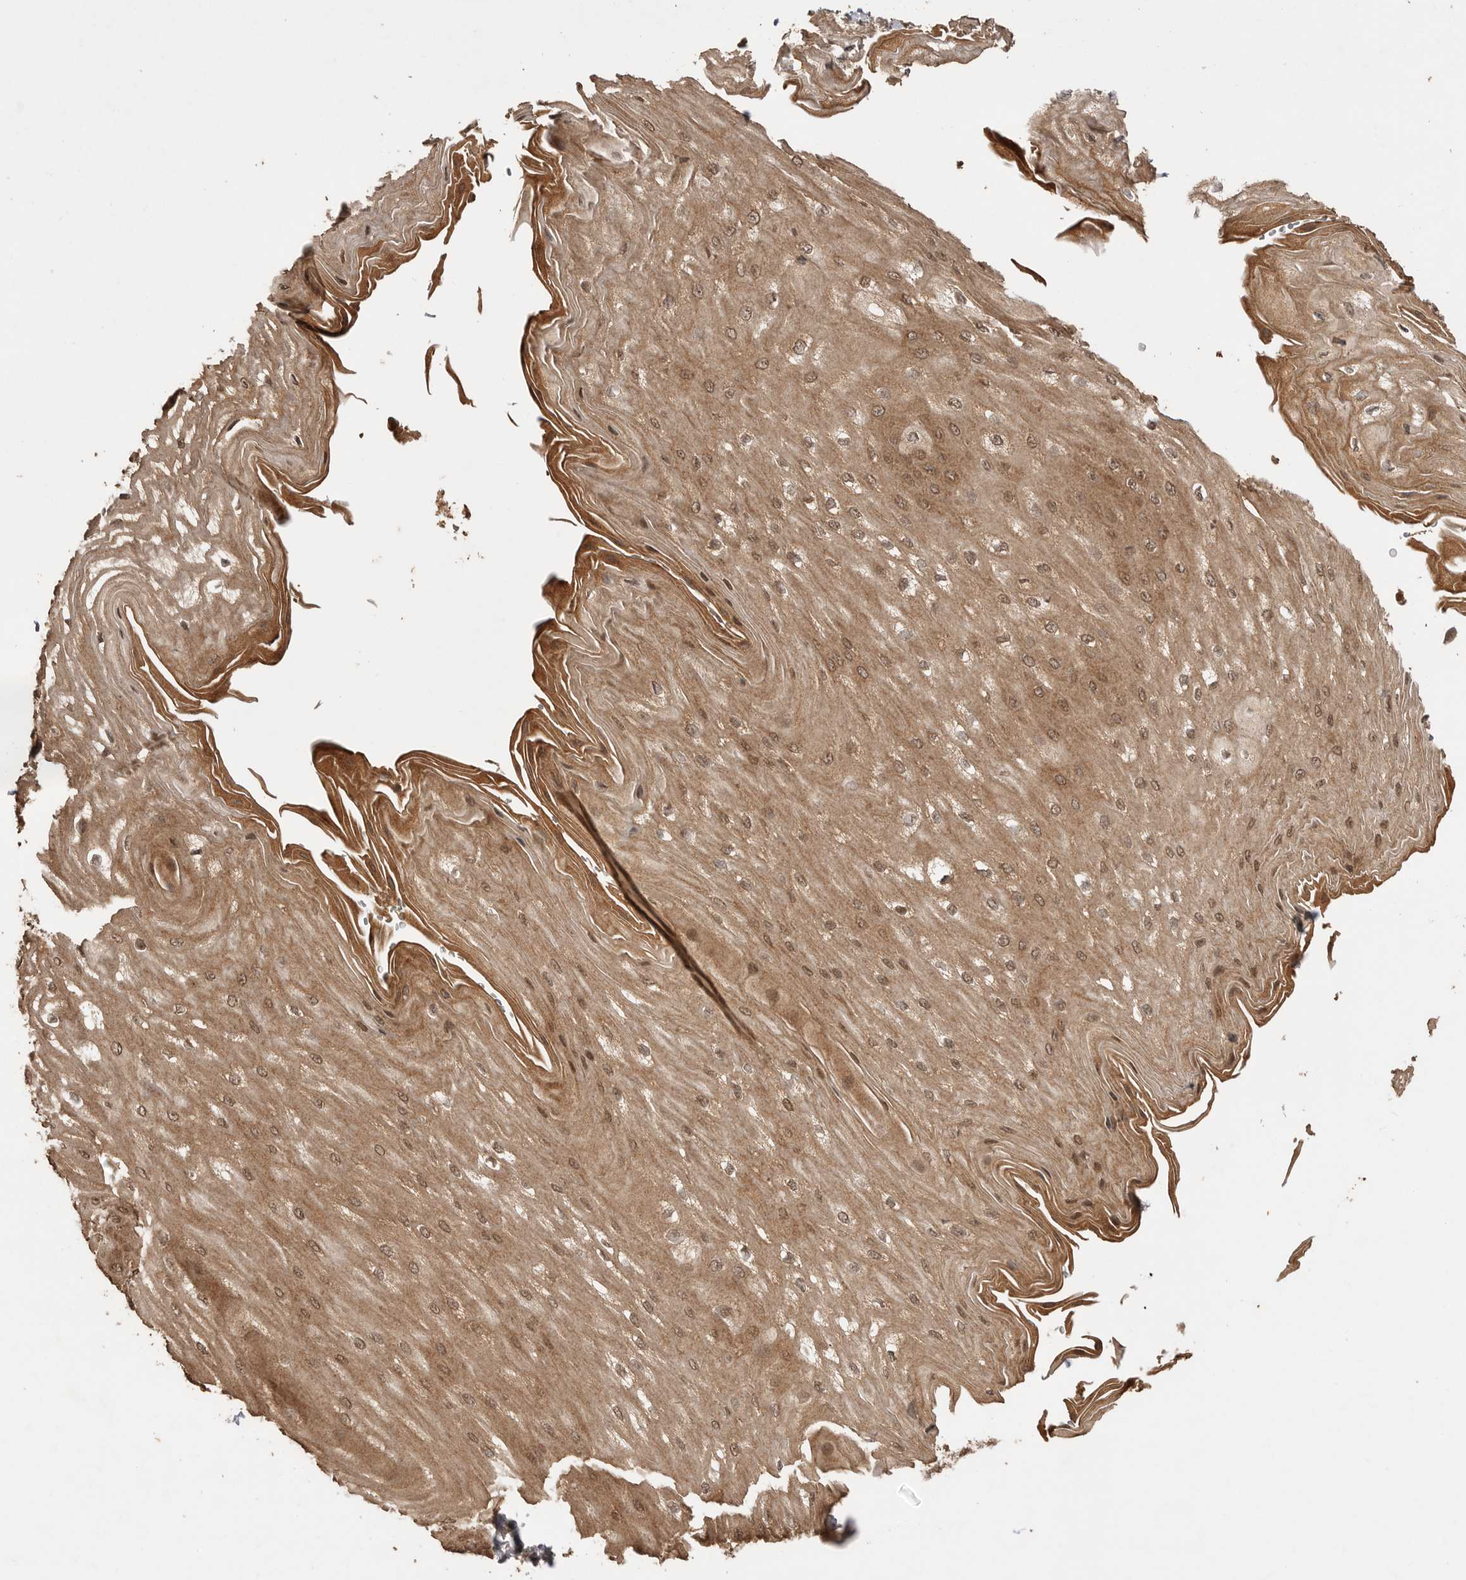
{"staining": {"intensity": "moderate", "quantity": ">75%", "location": "cytoplasmic/membranous,nuclear"}, "tissue": "esophagus", "cell_type": "Squamous epithelial cells", "image_type": "normal", "snomed": [{"axis": "morphology", "description": "Normal tissue, NOS"}, {"axis": "topography", "description": "Esophagus"}], "caption": "Immunohistochemical staining of normal esophagus reveals >75% levels of moderate cytoplasmic/membranous,nuclear protein expression in approximately >75% of squamous epithelial cells.", "gene": "BOC", "patient": {"sex": "male", "age": 54}}